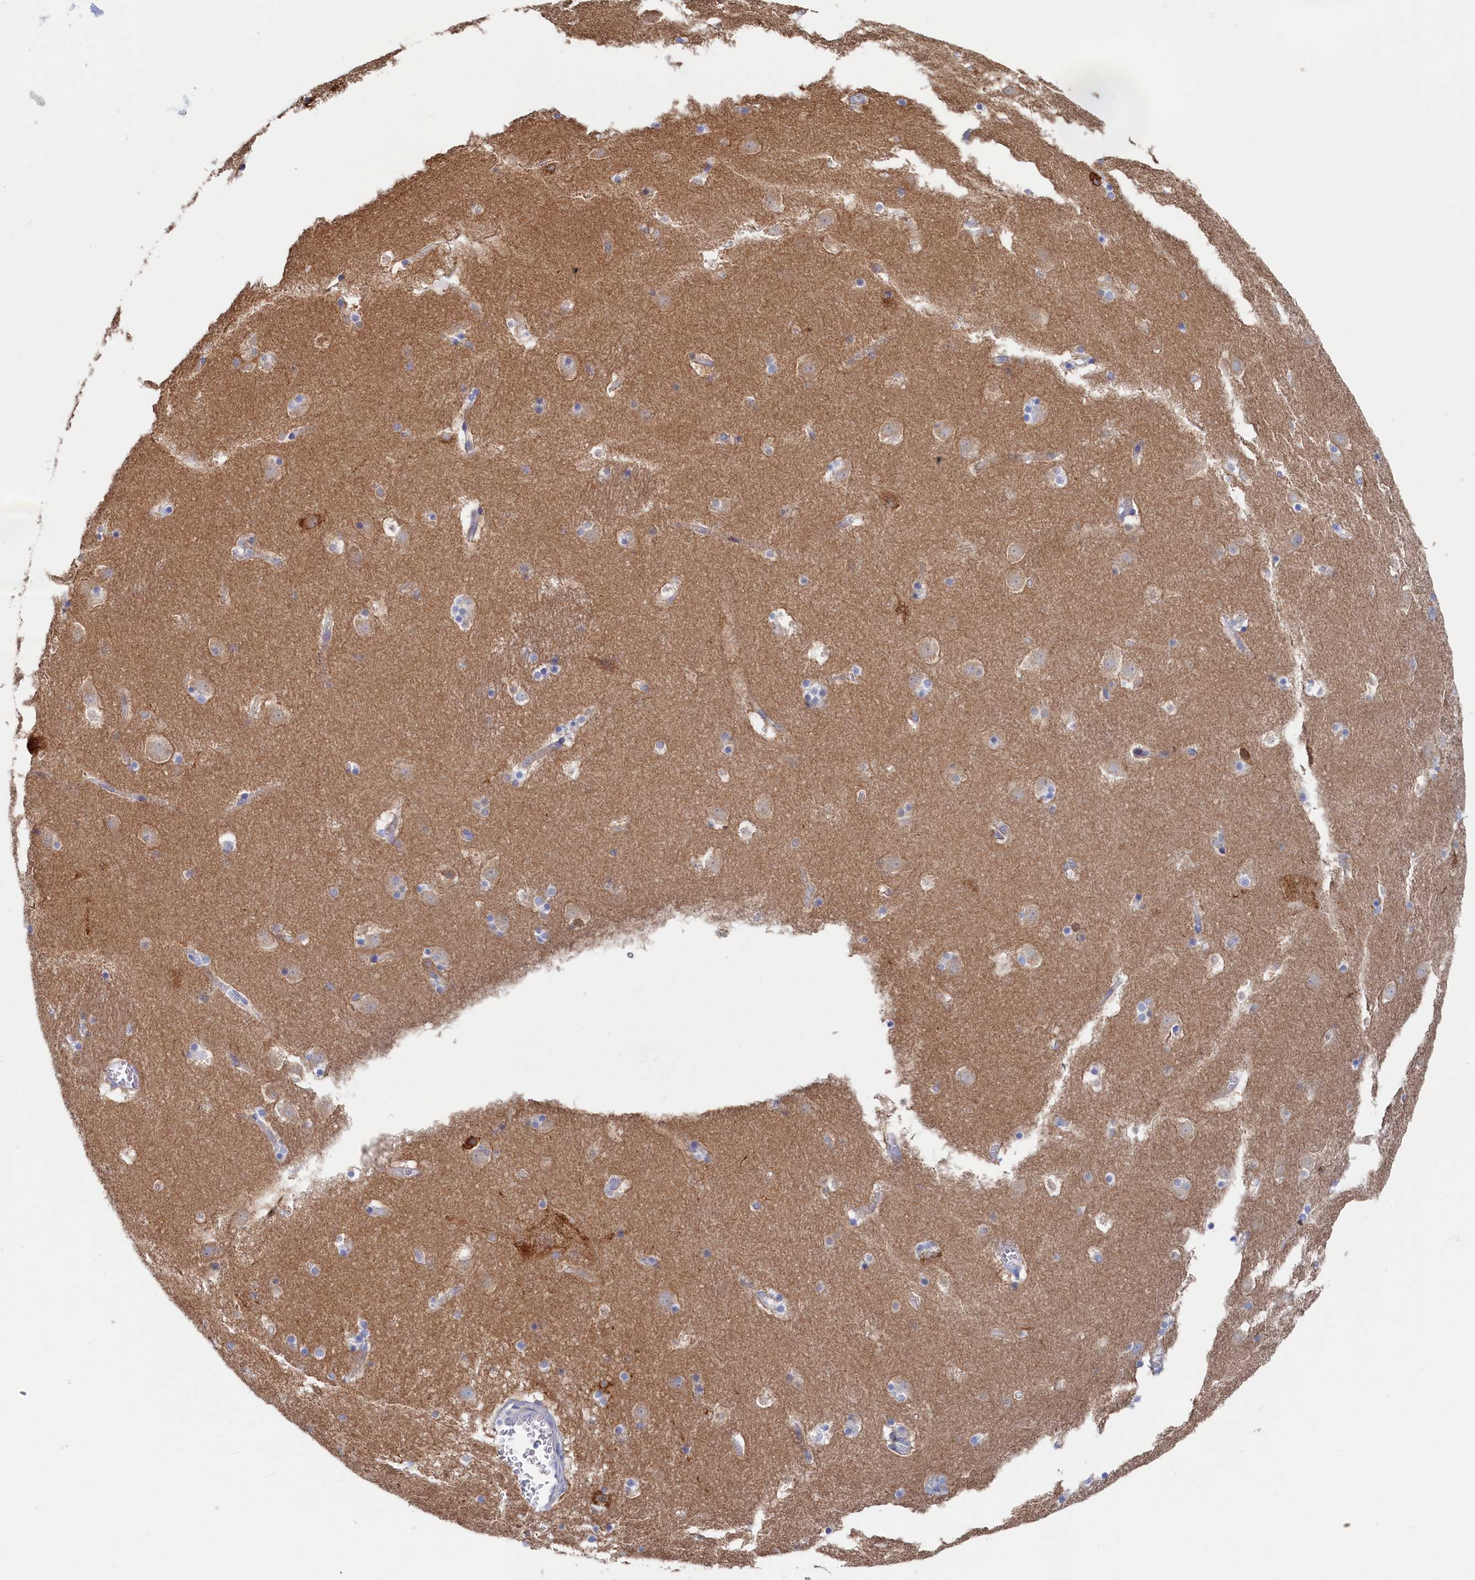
{"staining": {"intensity": "weak", "quantity": "<25%", "location": "cytoplasmic/membranous"}, "tissue": "caudate", "cell_type": "Glial cells", "image_type": "normal", "snomed": [{"axis": "morphology", "description": "Normal tissue, NOS"}, {"axis": "topography", "description": "Lateral ventricle wall"}], "caption": "Human caudate stained for a protein using immunohistochemistry exhibits no expression in glial cells.", "gene": "TMOD2", "patient": {"sex": "male", "age": 45}}